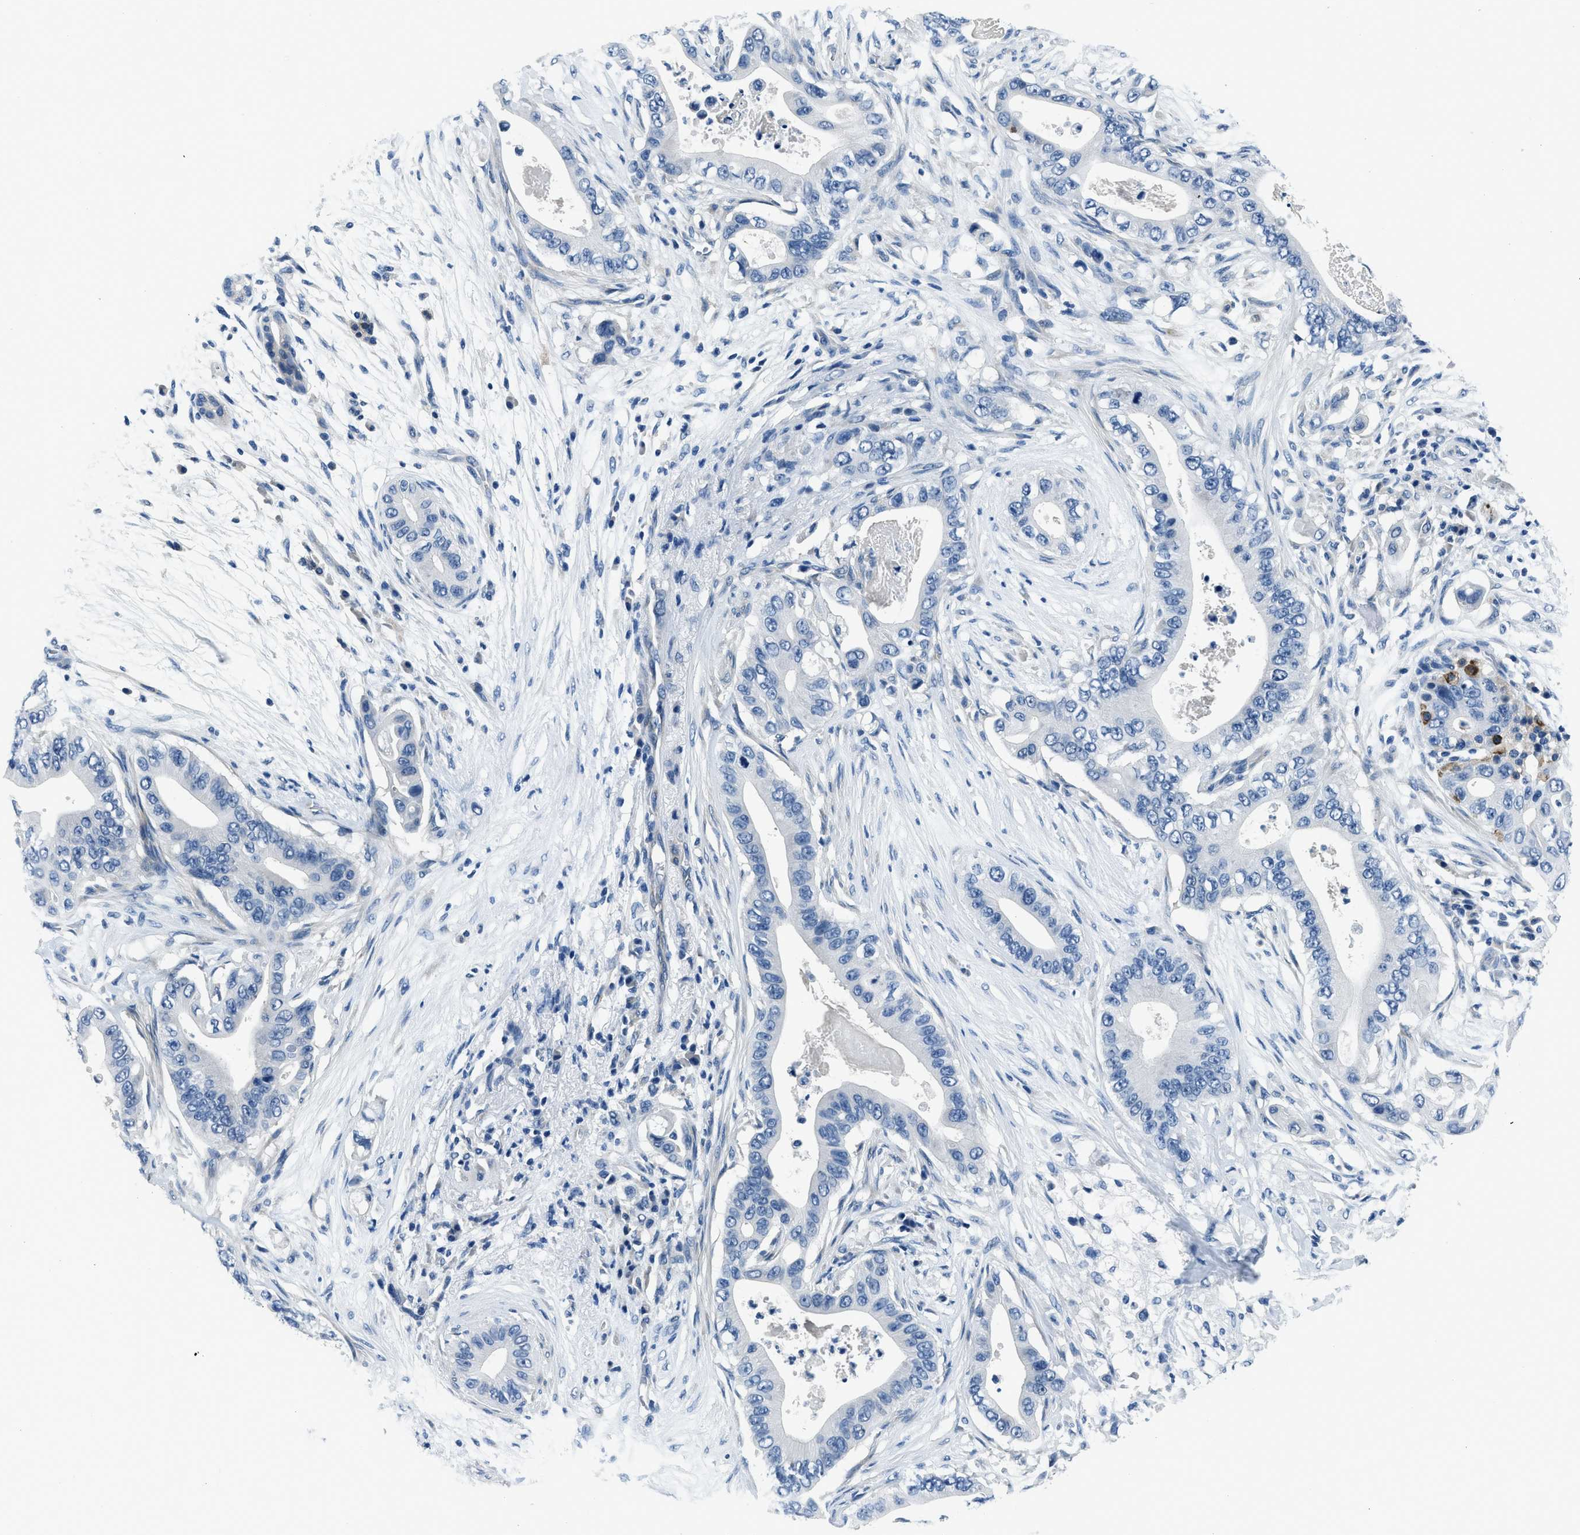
{"staining": {"intensity": "negative", "quantity": "none", "location": "none"}, "tissue": "pancreatic cancer", "cell_type": "Tumor cells", "image_type": "cancer", "snomed": [{"axis": "morphology", "description": "Adenocarcinoma, NOS"}, {"axis": "topography", "description": "Pancreas"}], "caption": "Immunohistochemistry (IHC) micrograph of pancreatic adenocarcinoma stained for a protein (brown), which exhibits no expression in tumor cells.", "gene": "GJA3", "patient": {"sex": "male", "age": 77}}